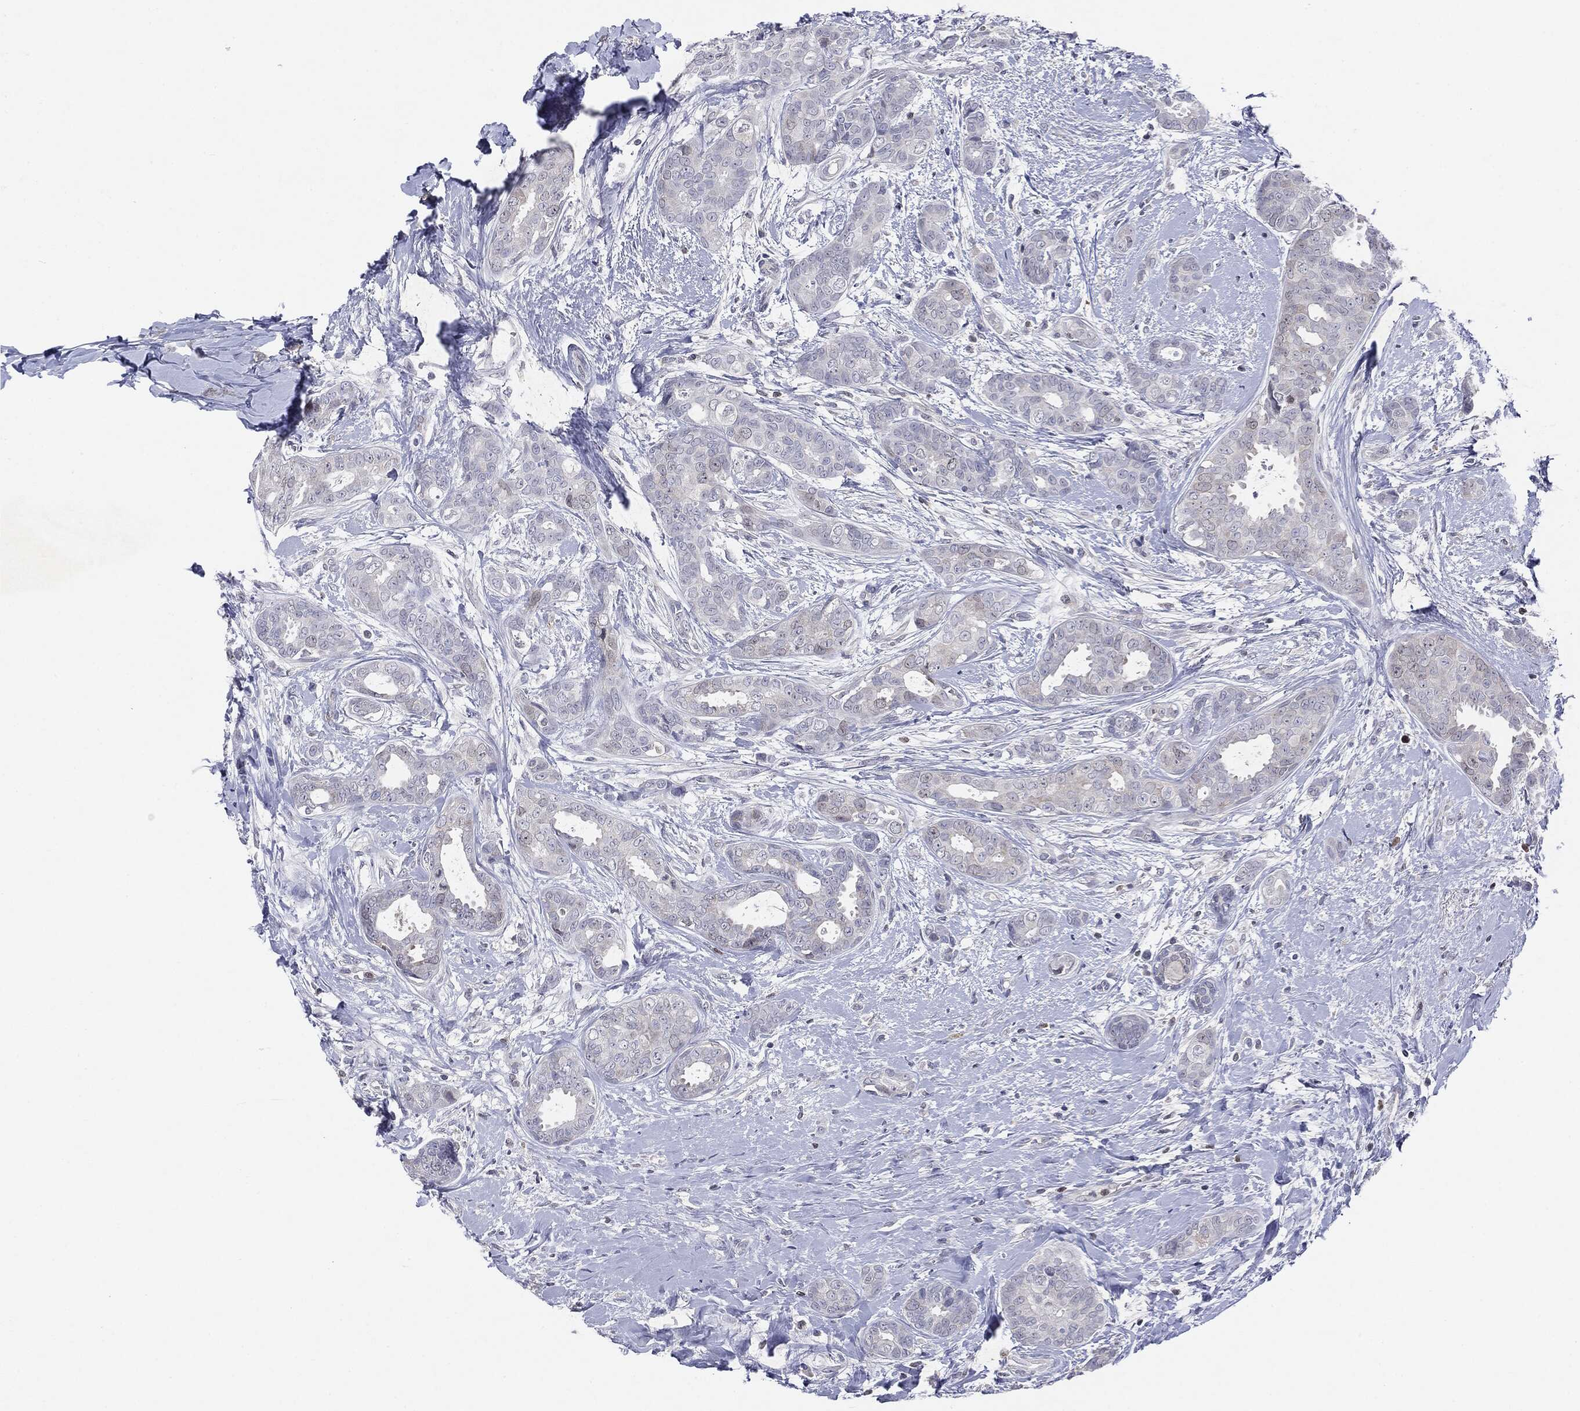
{"staining": {"intensity": "negative", "quantity": "none", "location": "none"}, "tissue": "breast cancer", "cell_type": "Tumor cells", "image_type": "cancer", "snomed": [{"axis": "morphology", "description": "Duct carcinoma"}, {"axis": "topography", "description": "Breast"}], "caption": "Infiltrating ductal carcinoma (breast) stained for a protein using IHC exhibits no positivity tumor cells.", "gene": "KIF2C", "patient": {"sex": "female", "age": 45}}